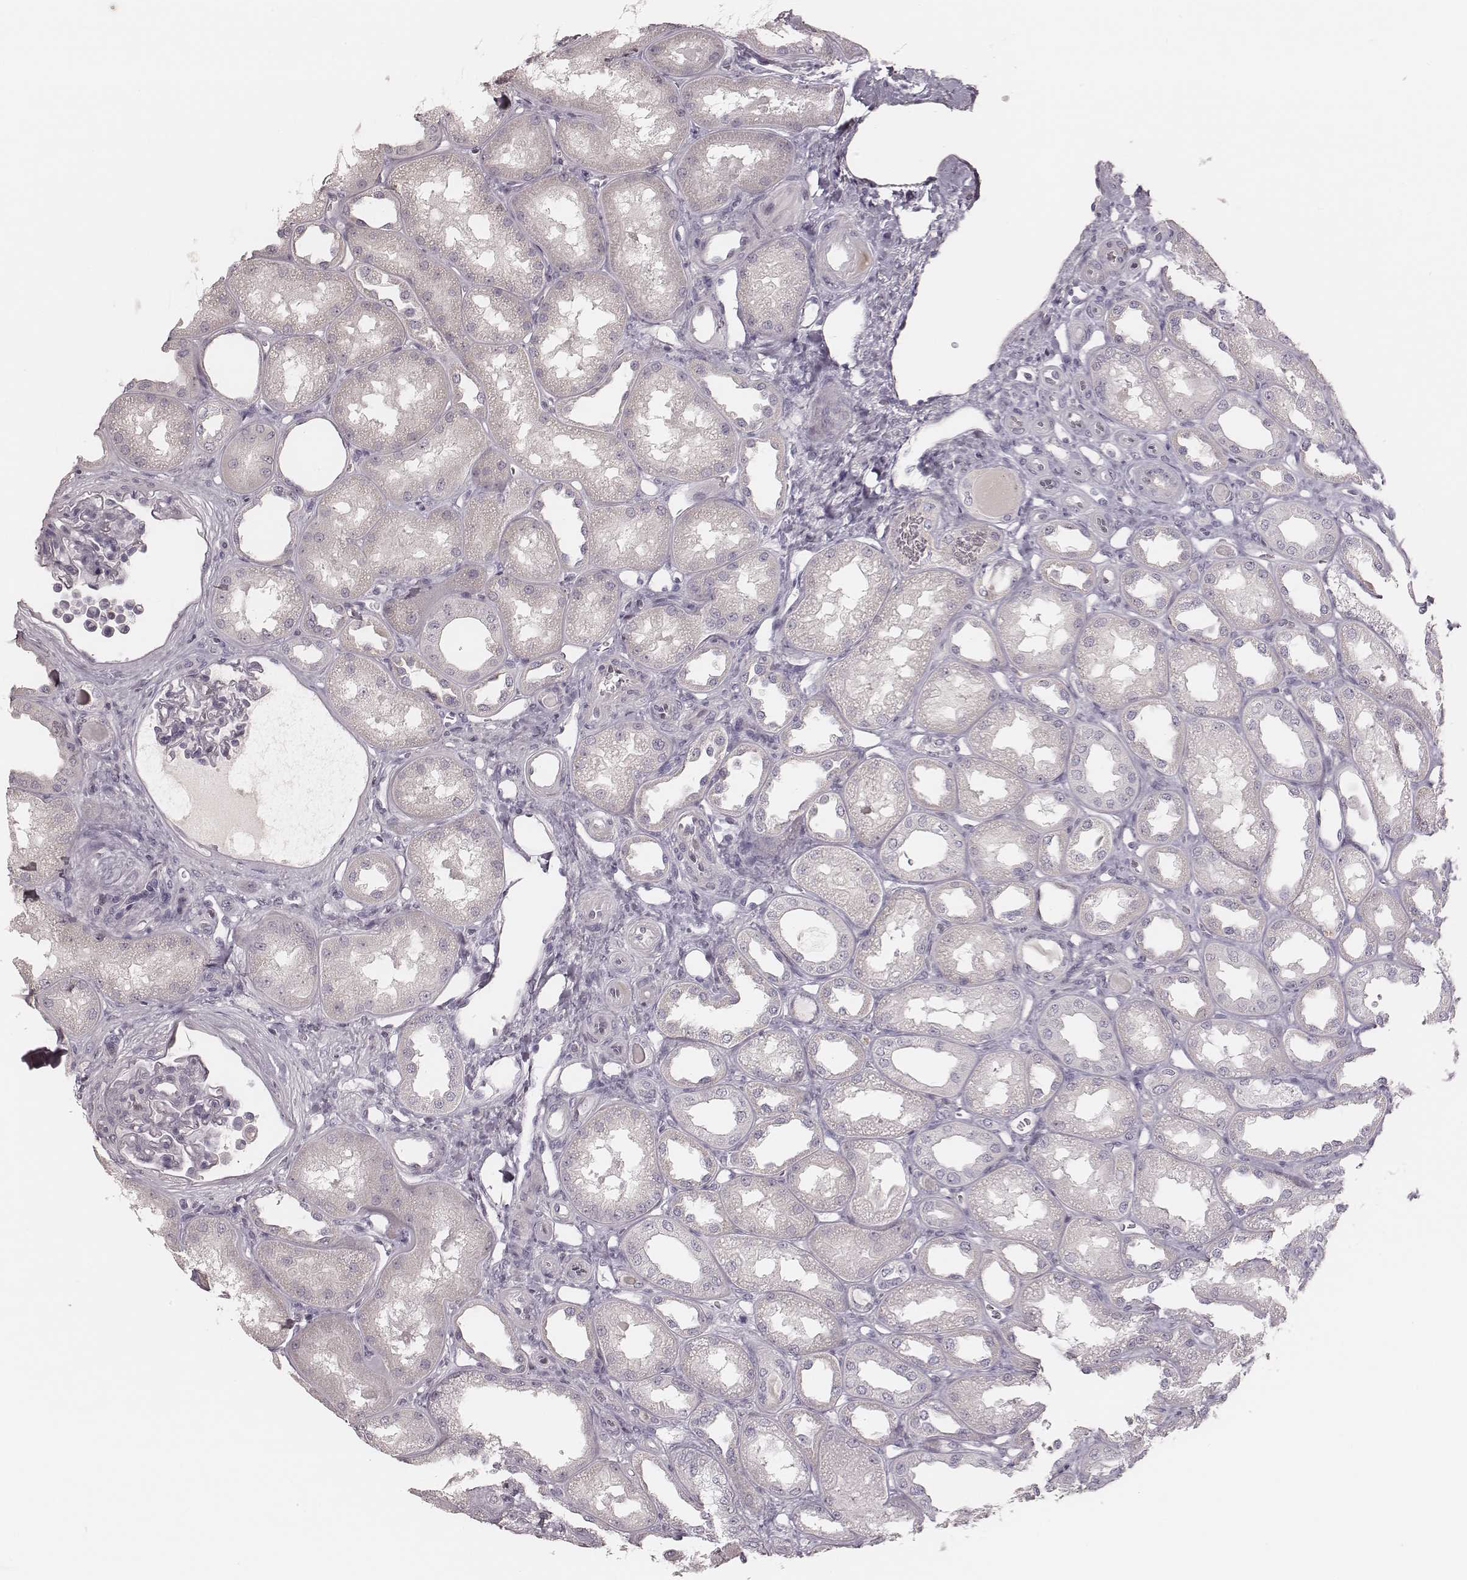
{"staining": {"intensity": "negative", "quantity": "none", "location": "none"}, "tissue": "kidney", "cell_type": "Cells in glomeruli", "image_type": "normal", "snomed": [{"axis": "morphology", "description": "Normal tissue, NOS"}, {"axis": "topography", "description": "Kidney"}], "caption": "Immunohistochemistry (IHC) image of normal kidney: human kidney stained with DAB (3,3'-diaminobenzidine) shows no significant protein positivity in cells in glomeruli.", "gene": "MSX1", "patient": {"sex": "male", "age": 61}}